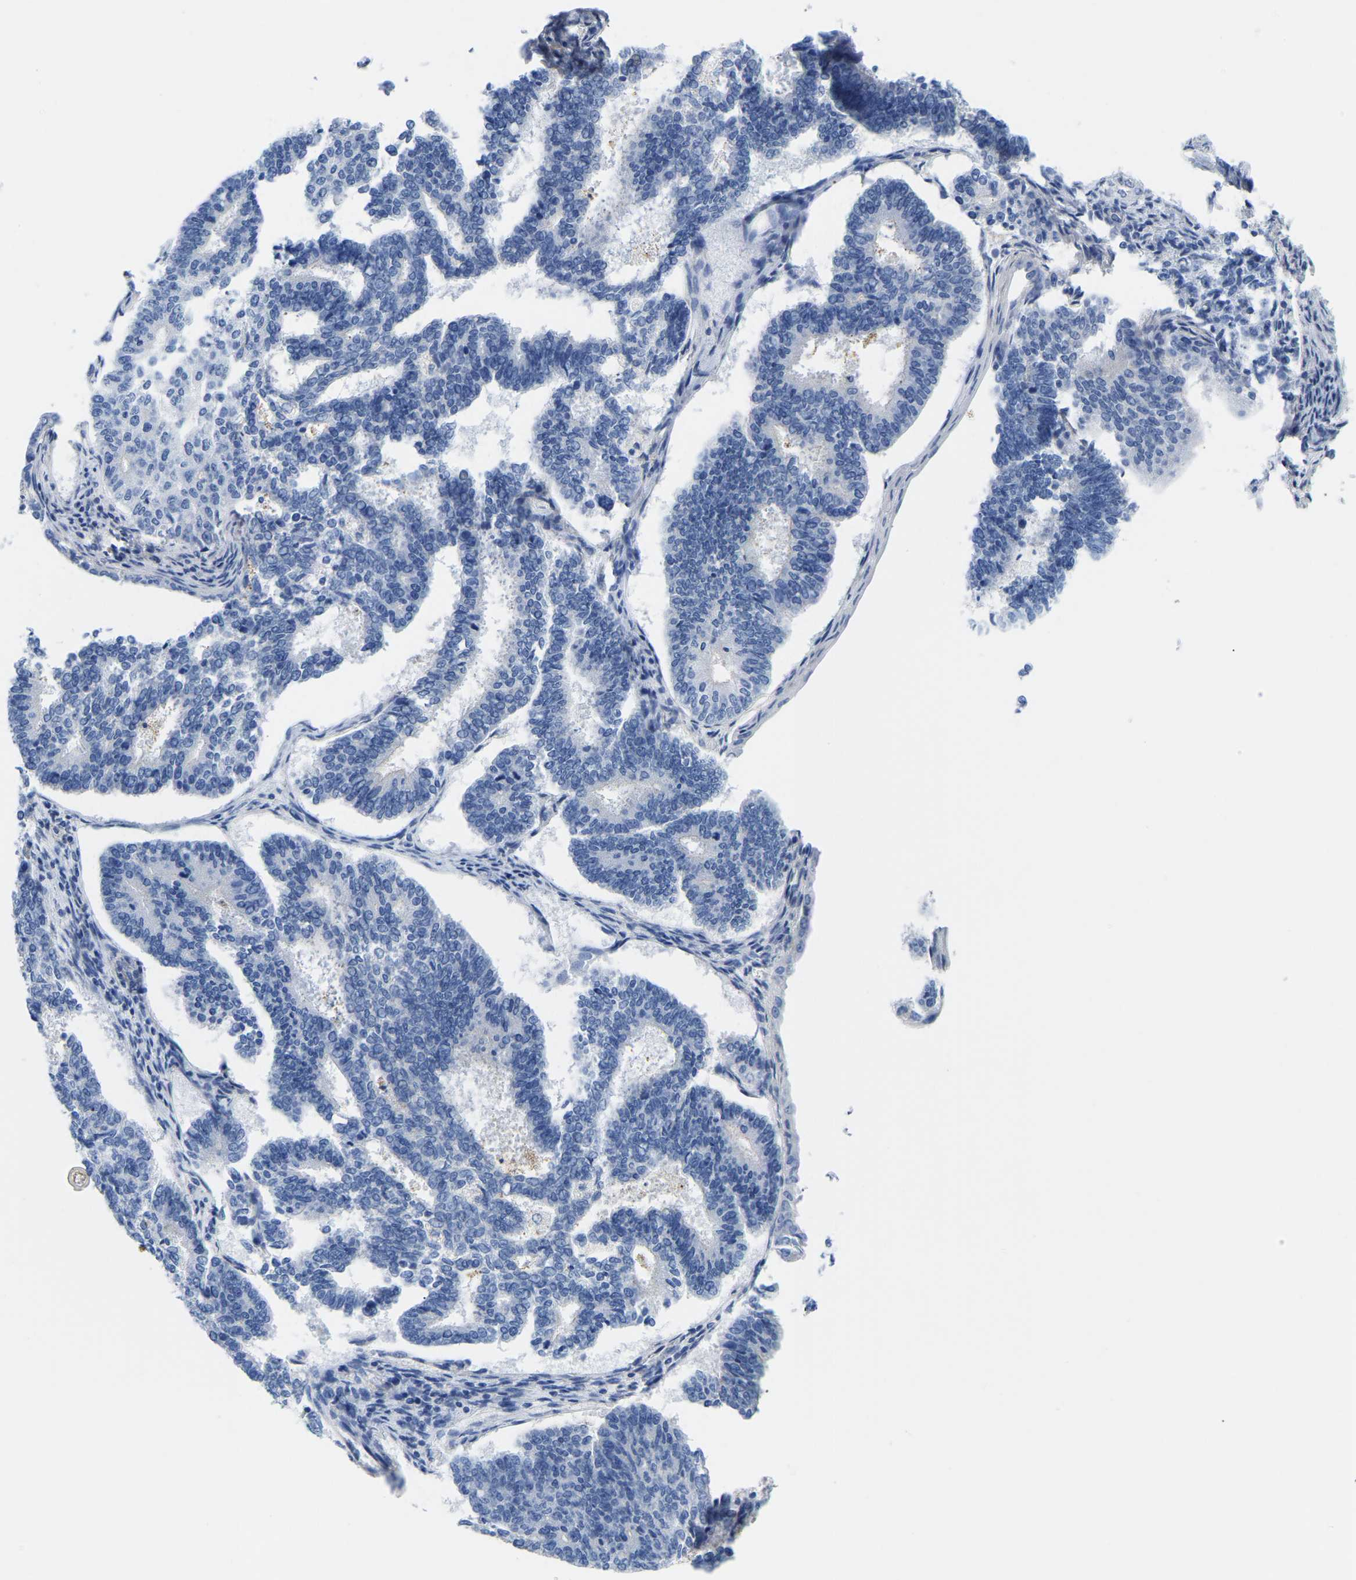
{"staining": {"intensity": "negative", "quantity": "none", "location": "none"}, "tissue": "endometrial cancer", "cell_type": "Tumor cells", "image_type": "cancer", "snomed": [{"axis": "morphology", "description": "Adenocarcinoma, NOS"}, {"axis": "topography", "description": "Endometrium"}], "caption": "Tumor cells show no significant protein expression in endometrial cancer (adenocarcinoma).", "gene": "UPK3A", "patient": {"sex": "female", "age": 70}}